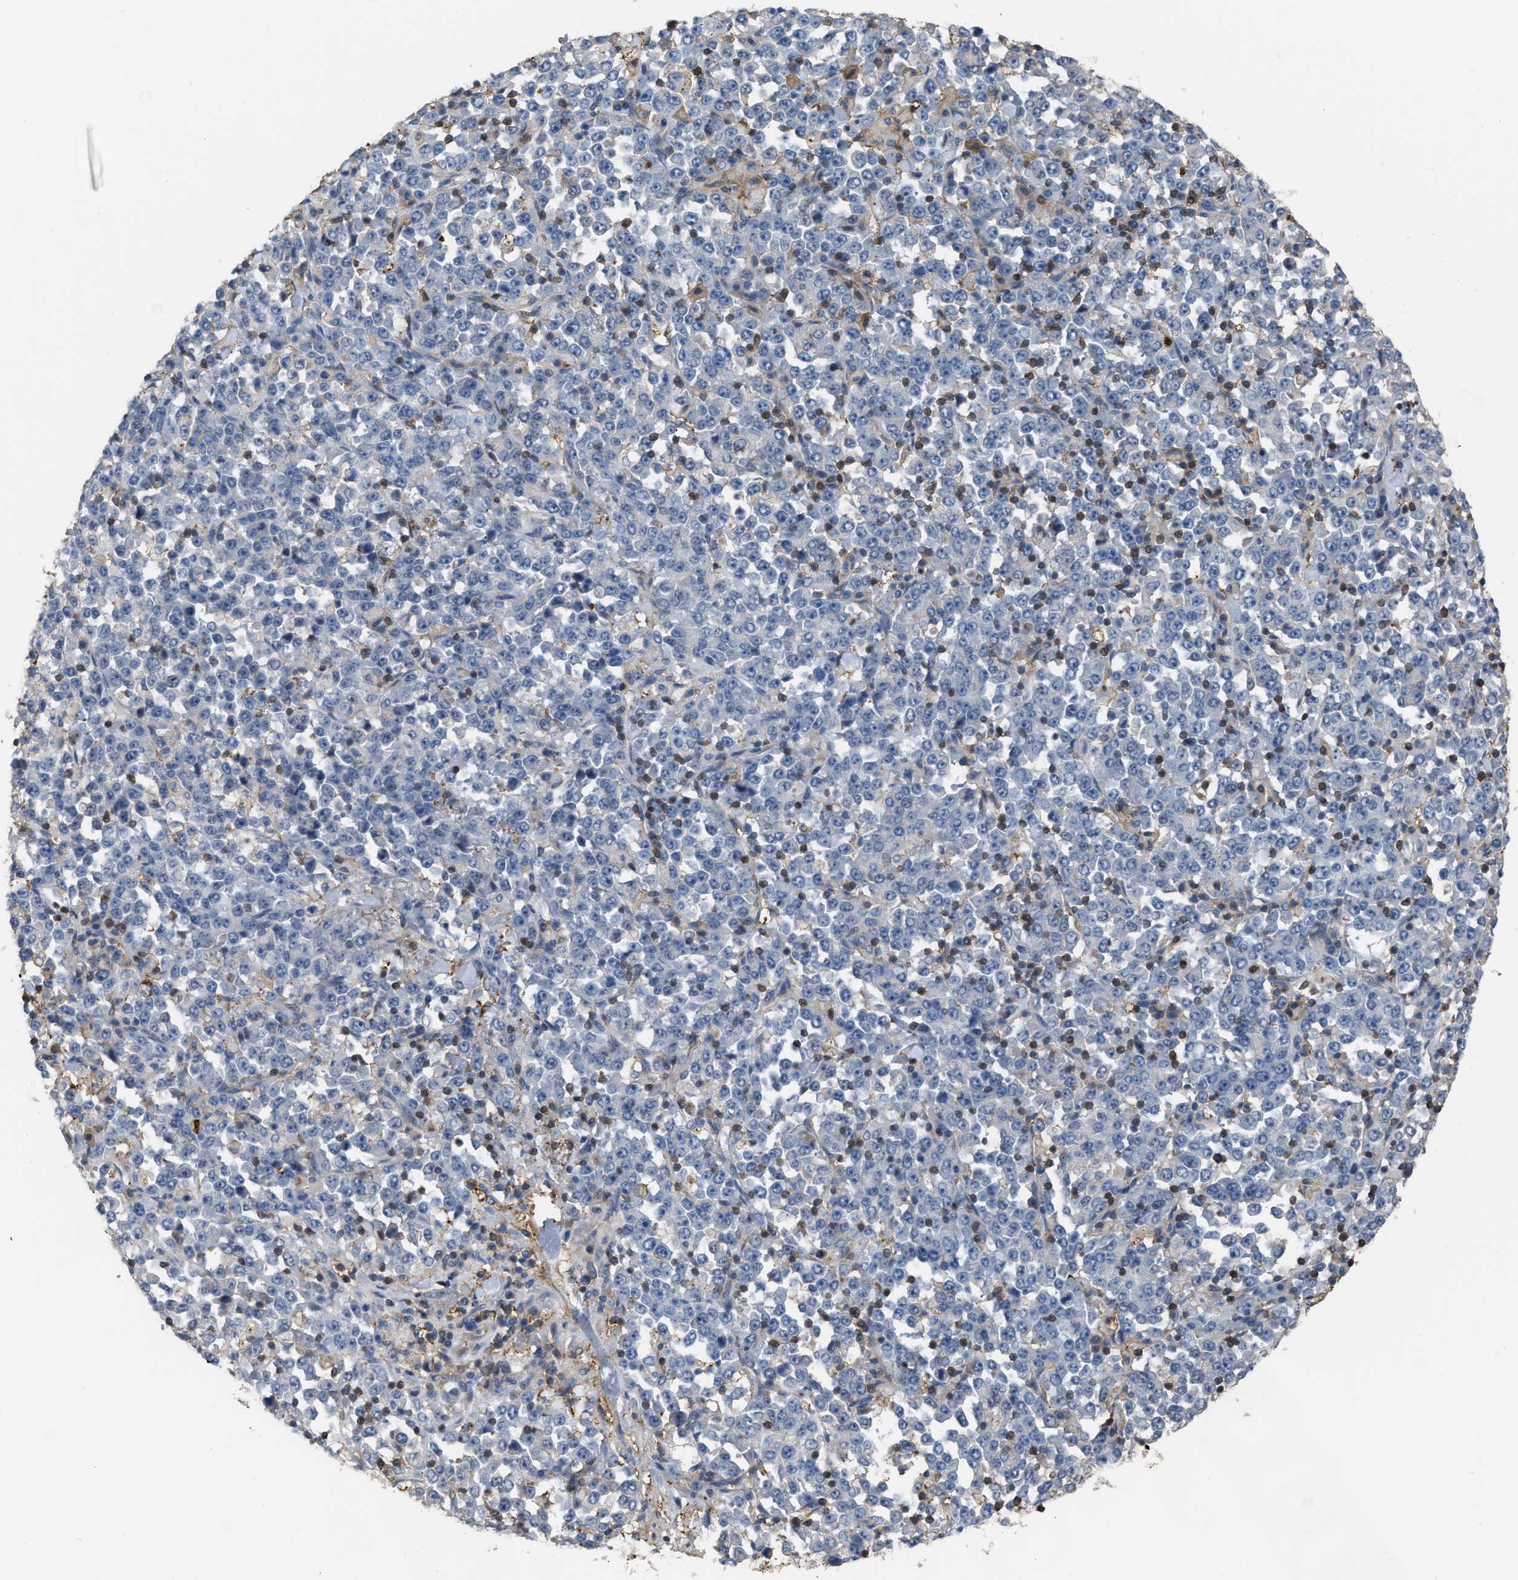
{"staining": {"intensity": "negative", "quantity": "none", "location": "none"}, "tissue": "stomach cancer", "cell_type": "Tumor cells", "image_type": "cancer", "snomed": [{"axis": "morphology", "description": "Normal tissue, NOS"}, {"axis": "morphology", "description": "Adenocarcinoma, NOS"}, {"axis": "topography", "description": "Stomach, upper"}, {"axis": "topography", "description": "Stomach"}], "caption": "Immunohistochemistry (IHC) image of adenocarcinoma (stomach) stained for a protein (brown), which demonstrates no positivity in tumor cells.", "gene": "MTPN", "patient": {"sex": "male", "age": 59}}